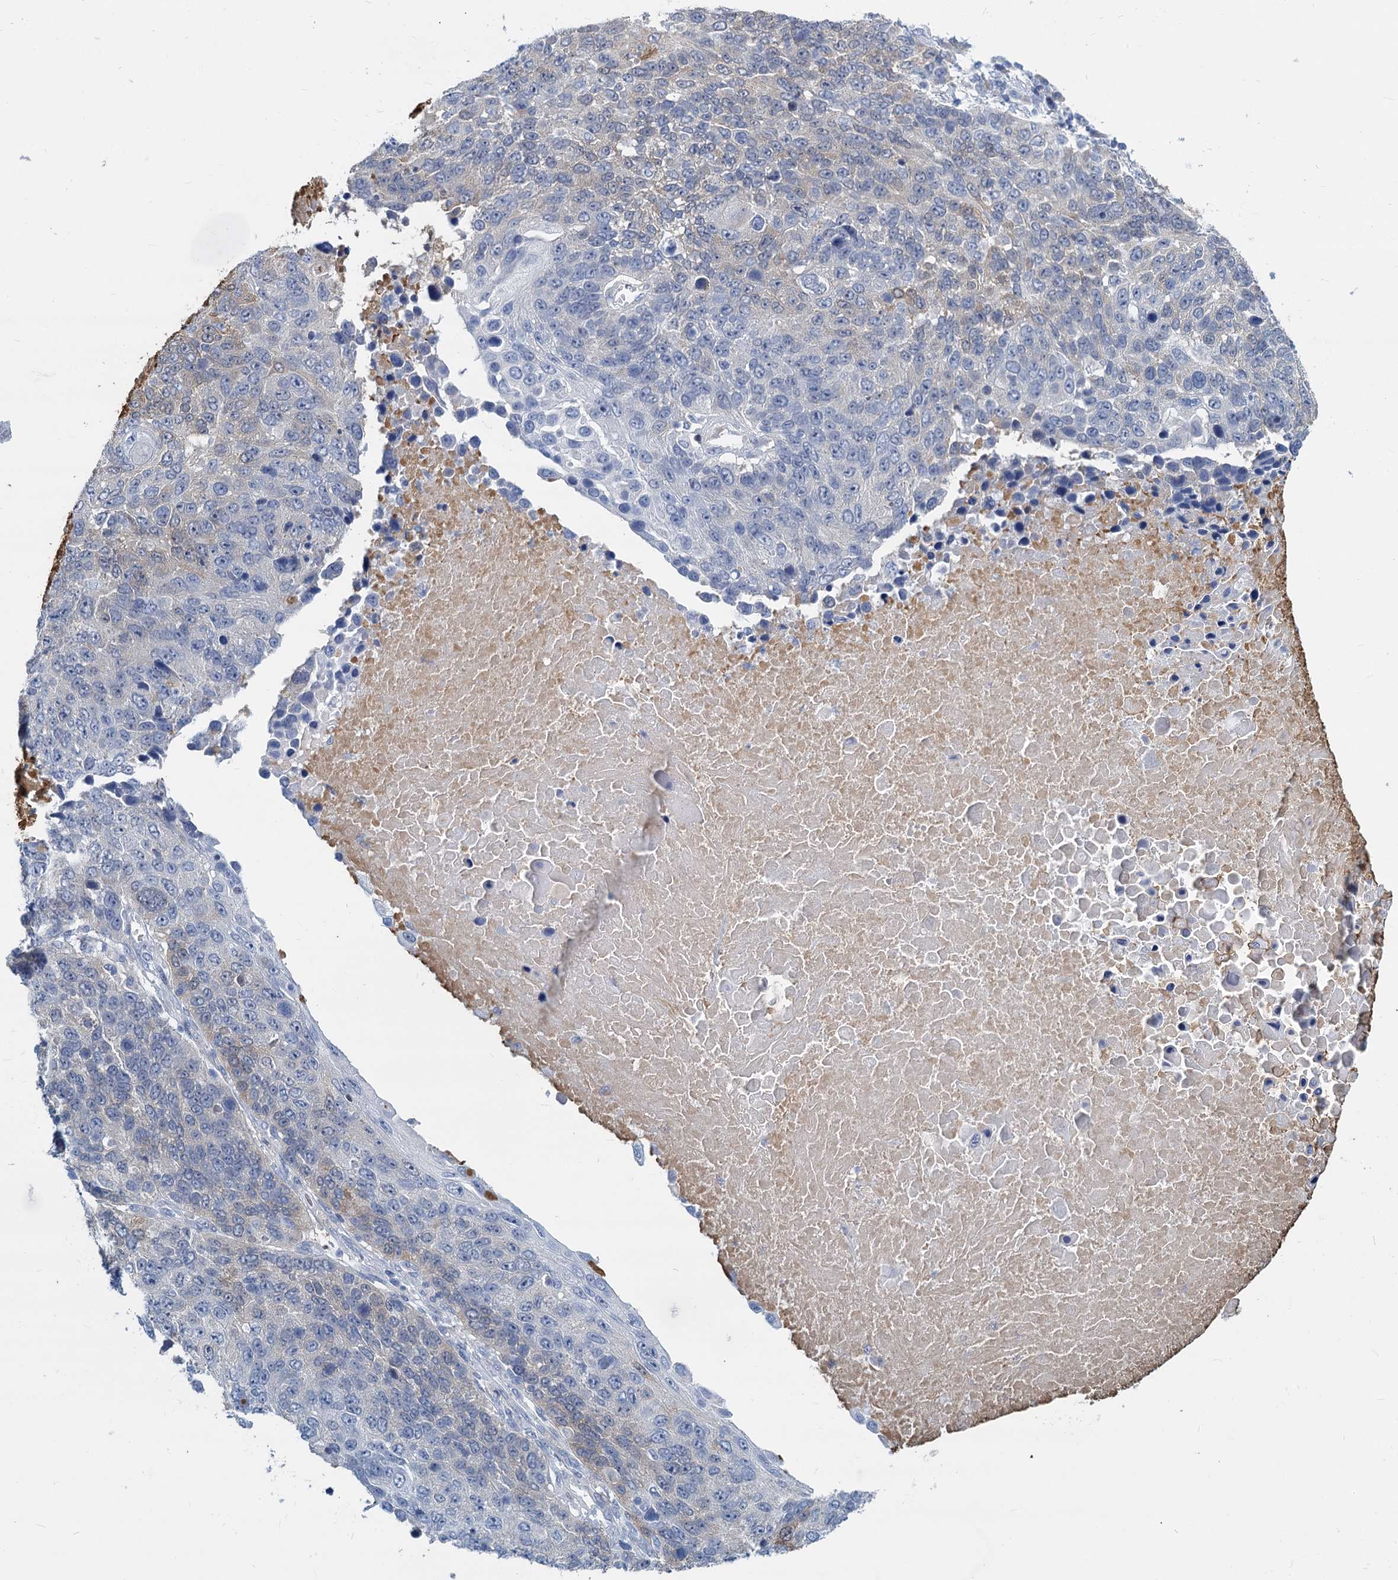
{"staining": {"intensity": "weak", "quantity": "<25%", "location": "cytoplasmic/membranous"}, "tissue": "lung cancer", "cell_type": "Tumor cells", "image_type": "cancer", "snomed": [{"axis": "morphology", "description": "Normal tissue, NOS"}, {"axis": "morphology", "description": "Squamous cell carcinoma, NOS"}, {"axis": "topography", "description": "Lymph node"}, {"axis": "topography", "description": "Lung"}], "caption": "Immunohistochemistry (IHC) of lung squamous cell carcinoma exhibits no staining in tumor cells.", "gene": "GSTM3", "patient": {"sex": "male", "age": 66}}